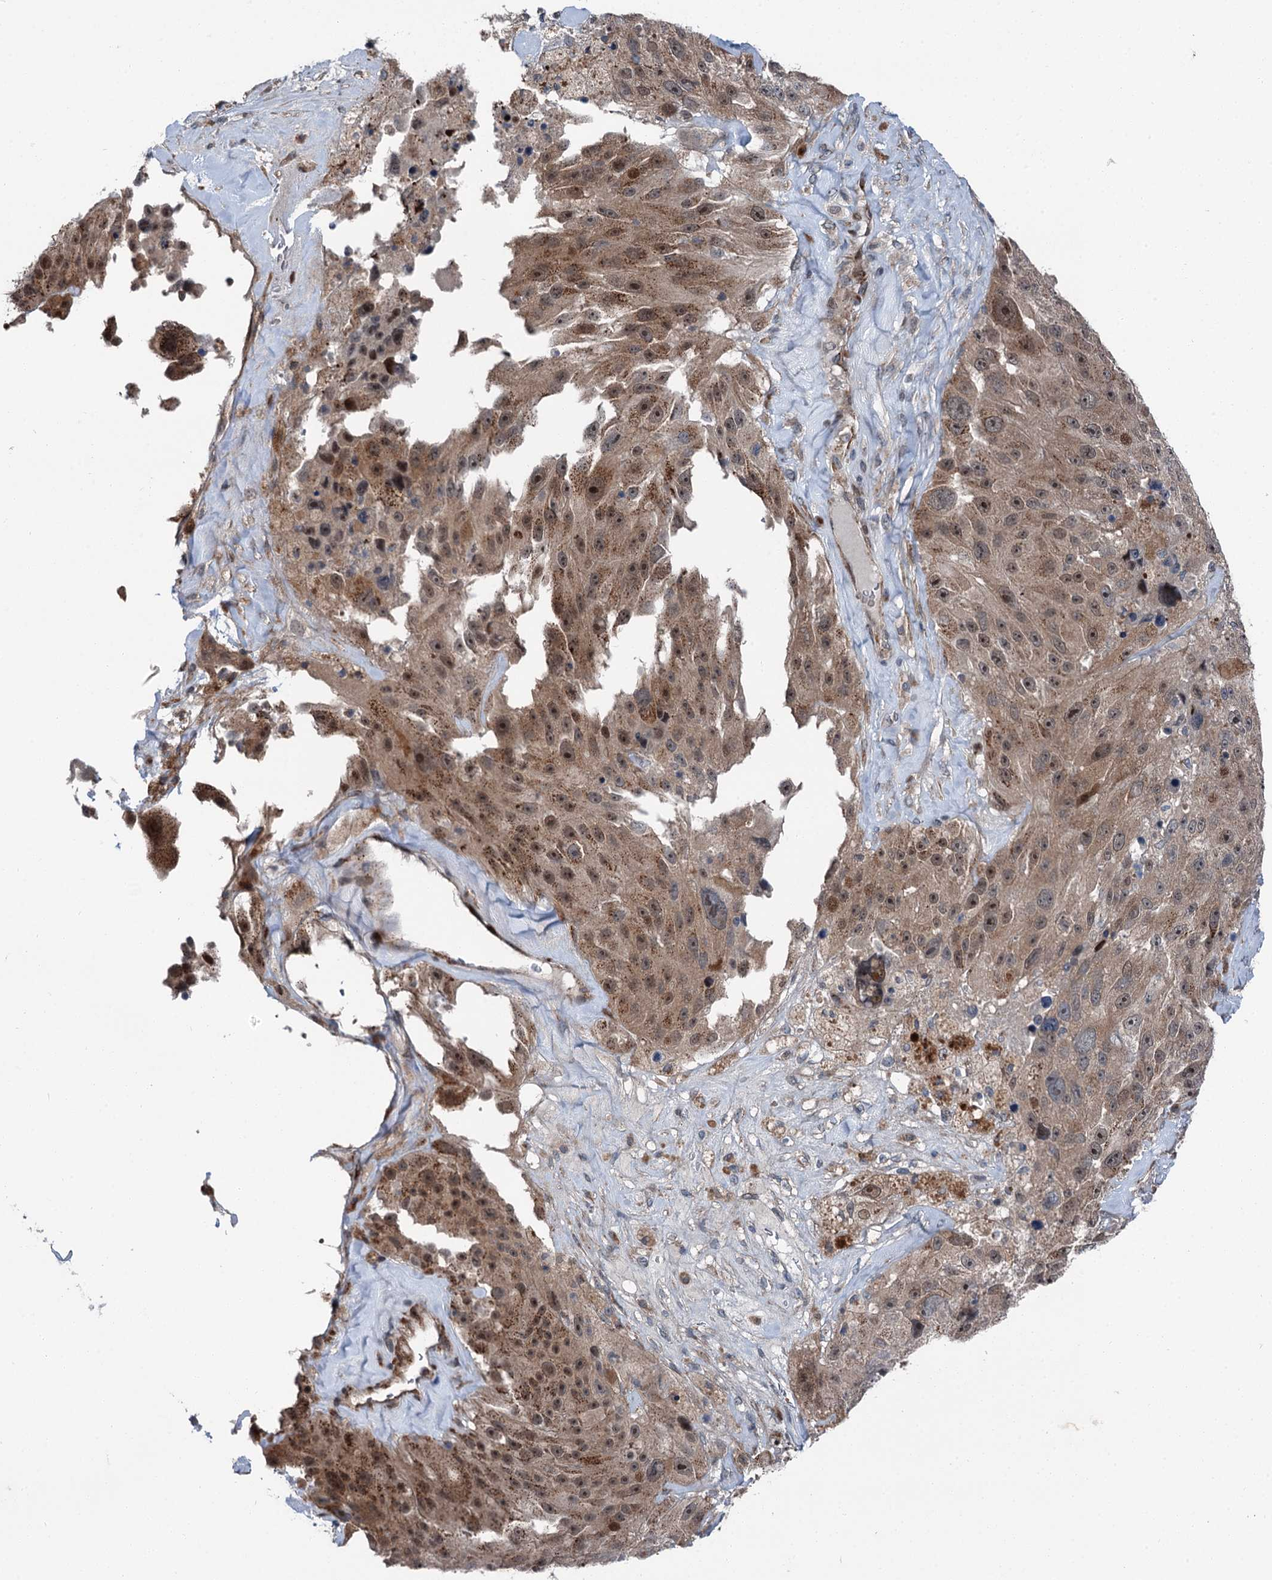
{"staining": {"intensity": "moderate", "quantity": ">75%", "location": "cytoplasmic/membranous,nuclear"}, "tissue": "melanoma", "cell_type": "Tumor cells", "image_type": "cancer", "snomed": [{"axis": "morphology", "description": "Malignant melanoma, Metastatic site"}, {"axis": "topography", "description": "Lymph node"}], "caption": "A micrograph of human malignant melanoma (metastatic site) stained for a protein shows moderate cytoplasmic/membranous and nuclear brown staining in tumor cells.", "gene": "POLR1D", "patient": {"sex": "male", "age": 62}}